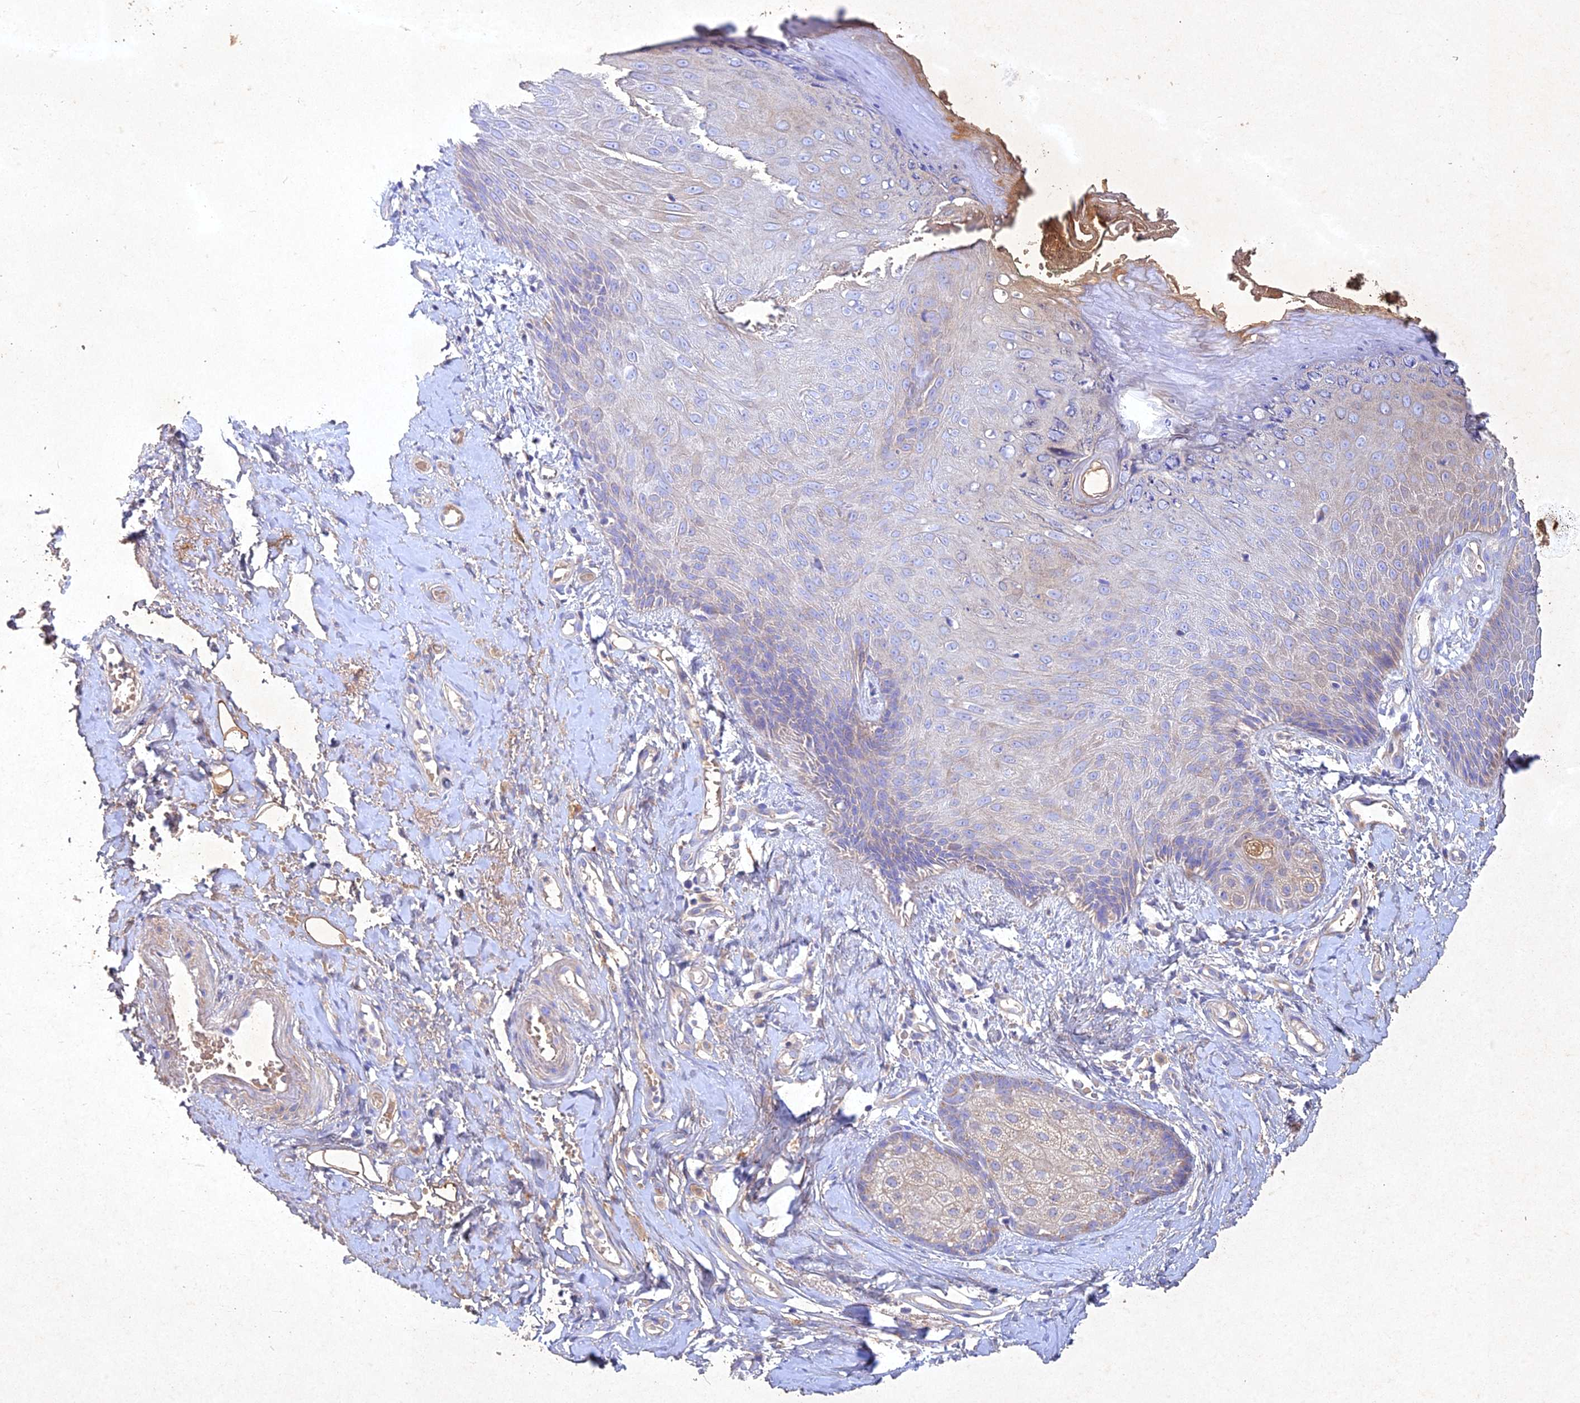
{"staining": {"intensity": "moderate", "quantity": "25%-75%", "location": "cytoplasmic/membranous"}, "tissue": "skin", "cell_type": "Epidermal cells", "image_type": "normal", "snomed": [{"axis": "morphology", "description": "Normal tissue, NOS"}, {"axis": "topography", "description": "Anal"}], "caption": "Protein analysis of normal skin demonstrates moderate cytoplasmic/membranous expression in about 25%-75% of epidermal cells. Nuclei are stained in blue.", "gene": "NDUFV1", "patient": {"sex": "male", "age": 78}}